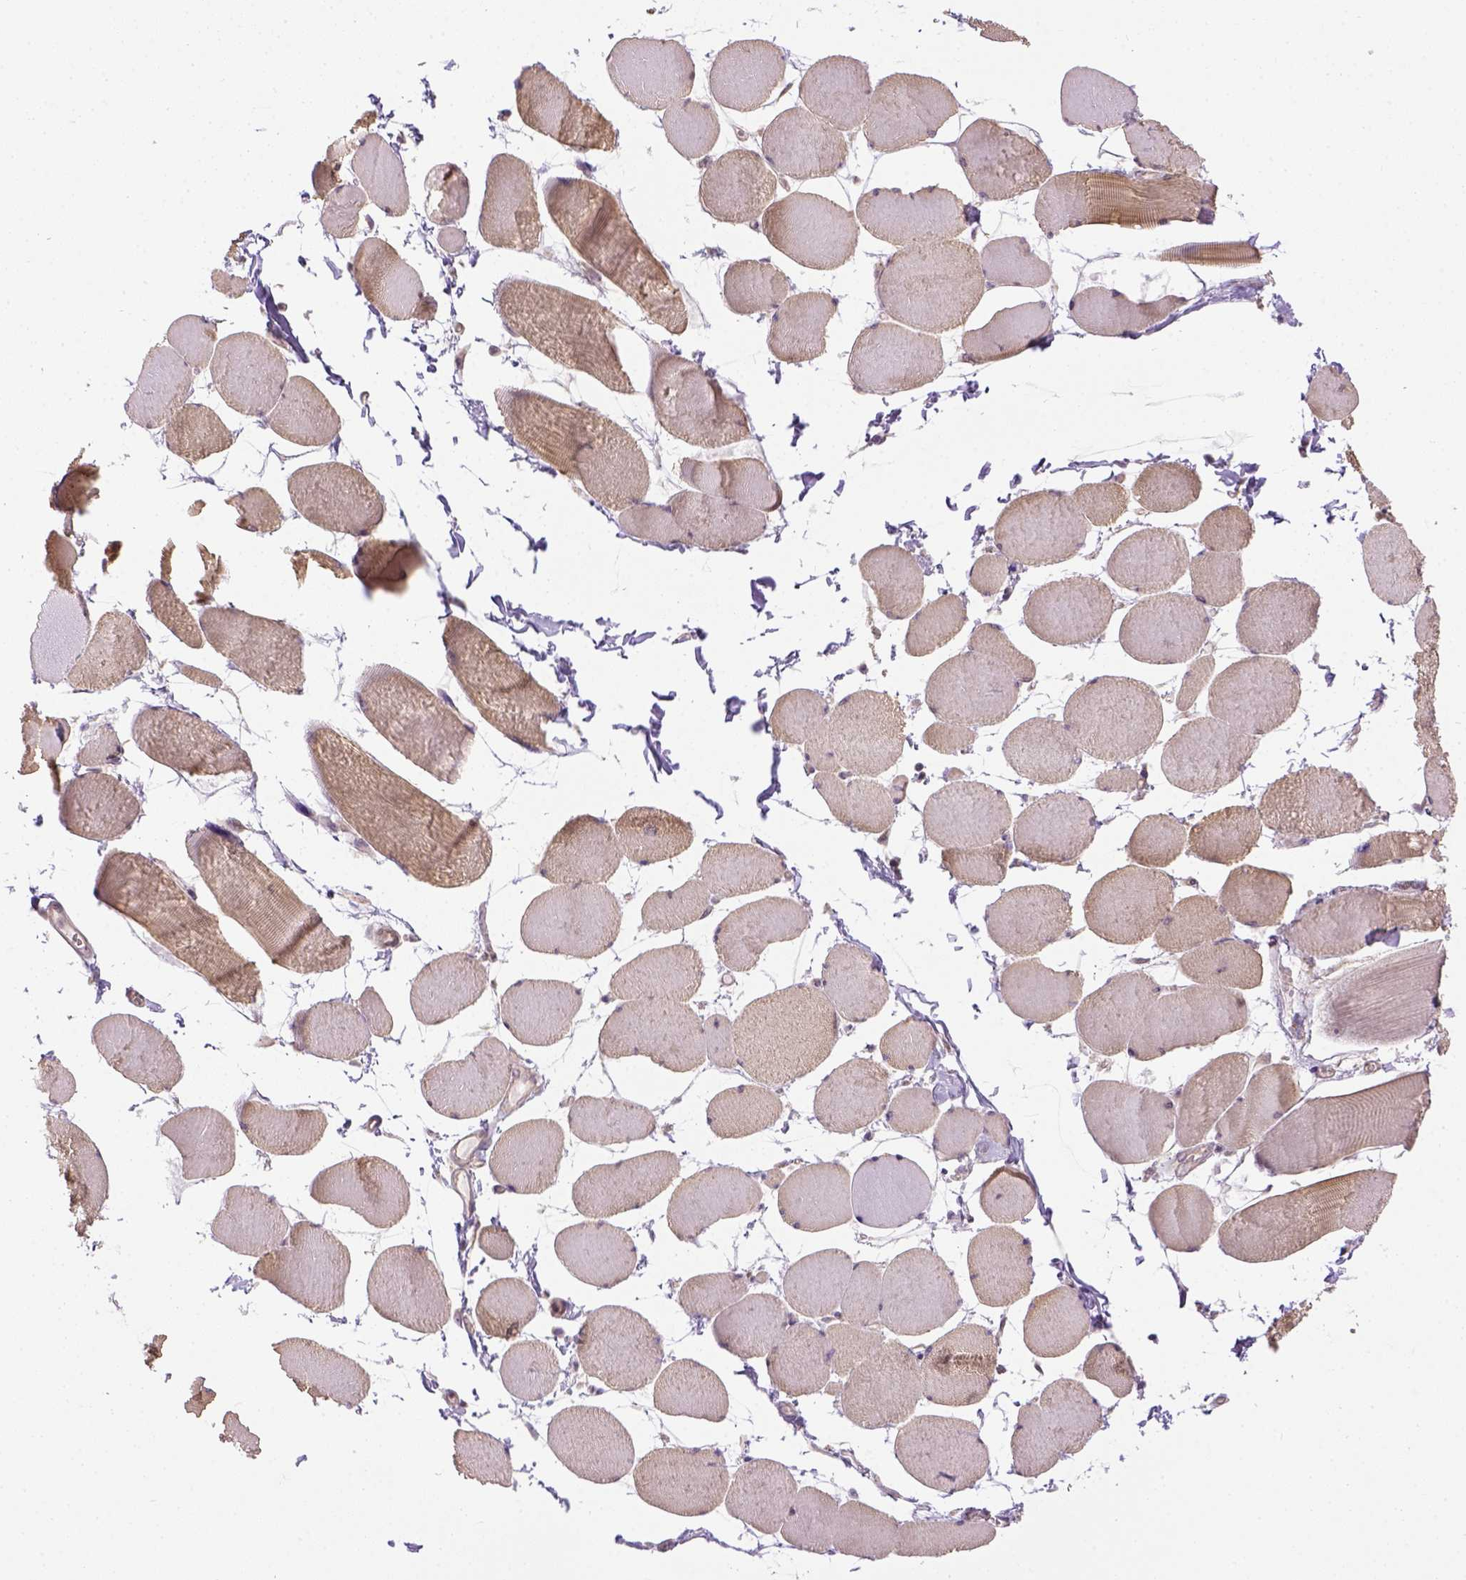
{"staining": {"intensity": "weak", "quantity": "25%-75%", "location": "cytoplasmic/membranous"}, "tissue": "skeletal muscle", "cell_type": "Myocytes", "image_type": "normal", "snomed": [{"axis": "morphology", "description": "Normal tissue, NOS"}, {"axis": "topography", "description": "Skeletal muscle"}], "caption": "Brown immunohistochemical staining in normal skeletal muscle exhibits weak cytoplasmic/membranous expression in approximately 25%-75% of myocytes.", "gene": "KAZN", "patient": {"sex": "female", "age": 75}}